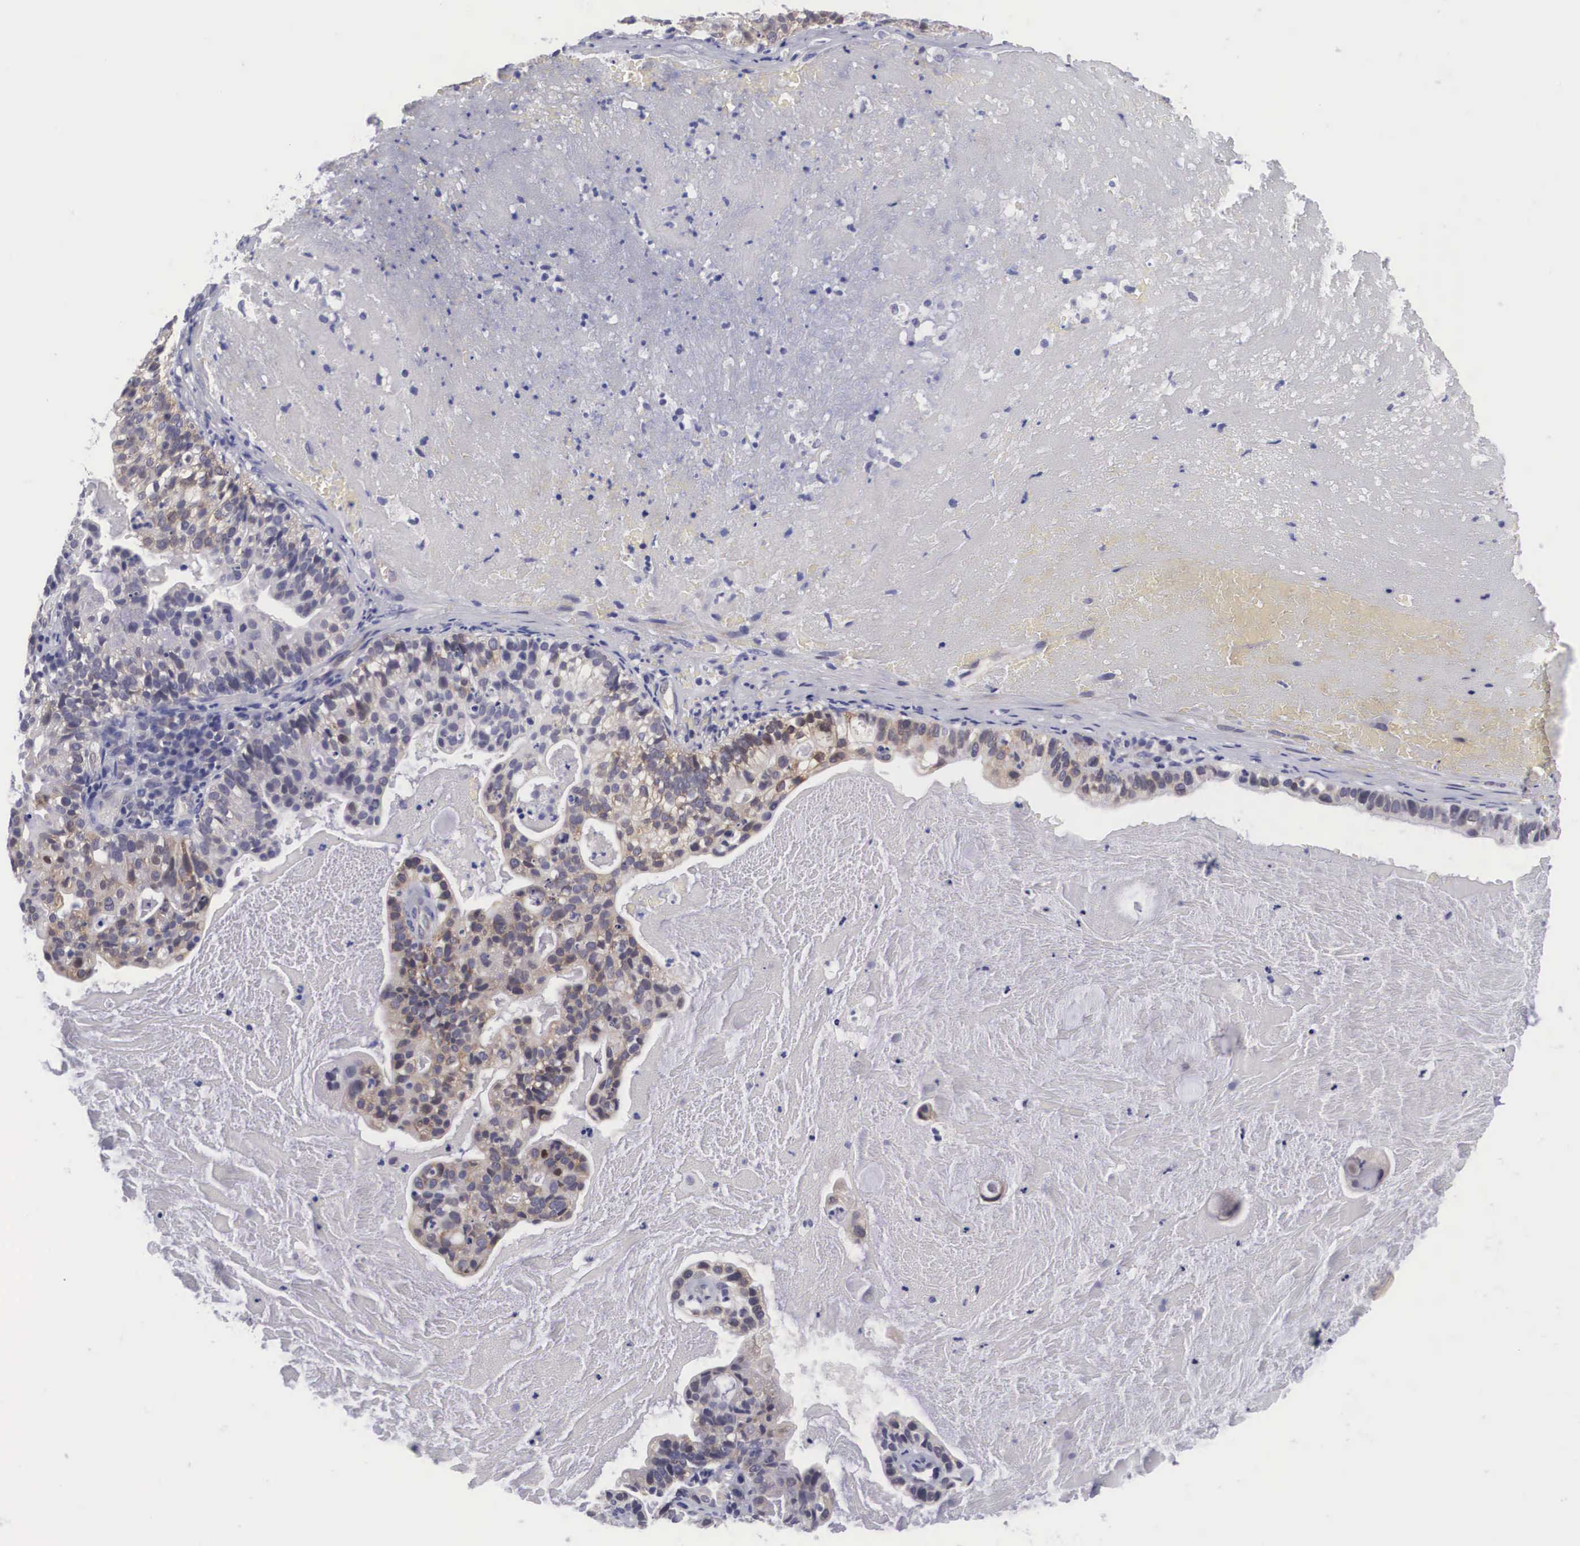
{"staining": {"intensity": "negative", "quantity": "none", "location": "none"}, "tissue": "cervical cancer", "cell_type": "Tumor cells", "image_type": "cancer", "snomed": [{"axis": "morphology", "description": "Adenocarcinoma, NOS"}, {"axis": "topography", "description": "Cervix"}], "caption": "Protein analysis of cervical cancer (adenocarcinoma) reveals no significant staining in tumor cells. (DAB immunohistochemistry (IHC) with hematoxylin counter stain).", "gene": "MAST4", "patient": {"sex": "female", "age": 41}}